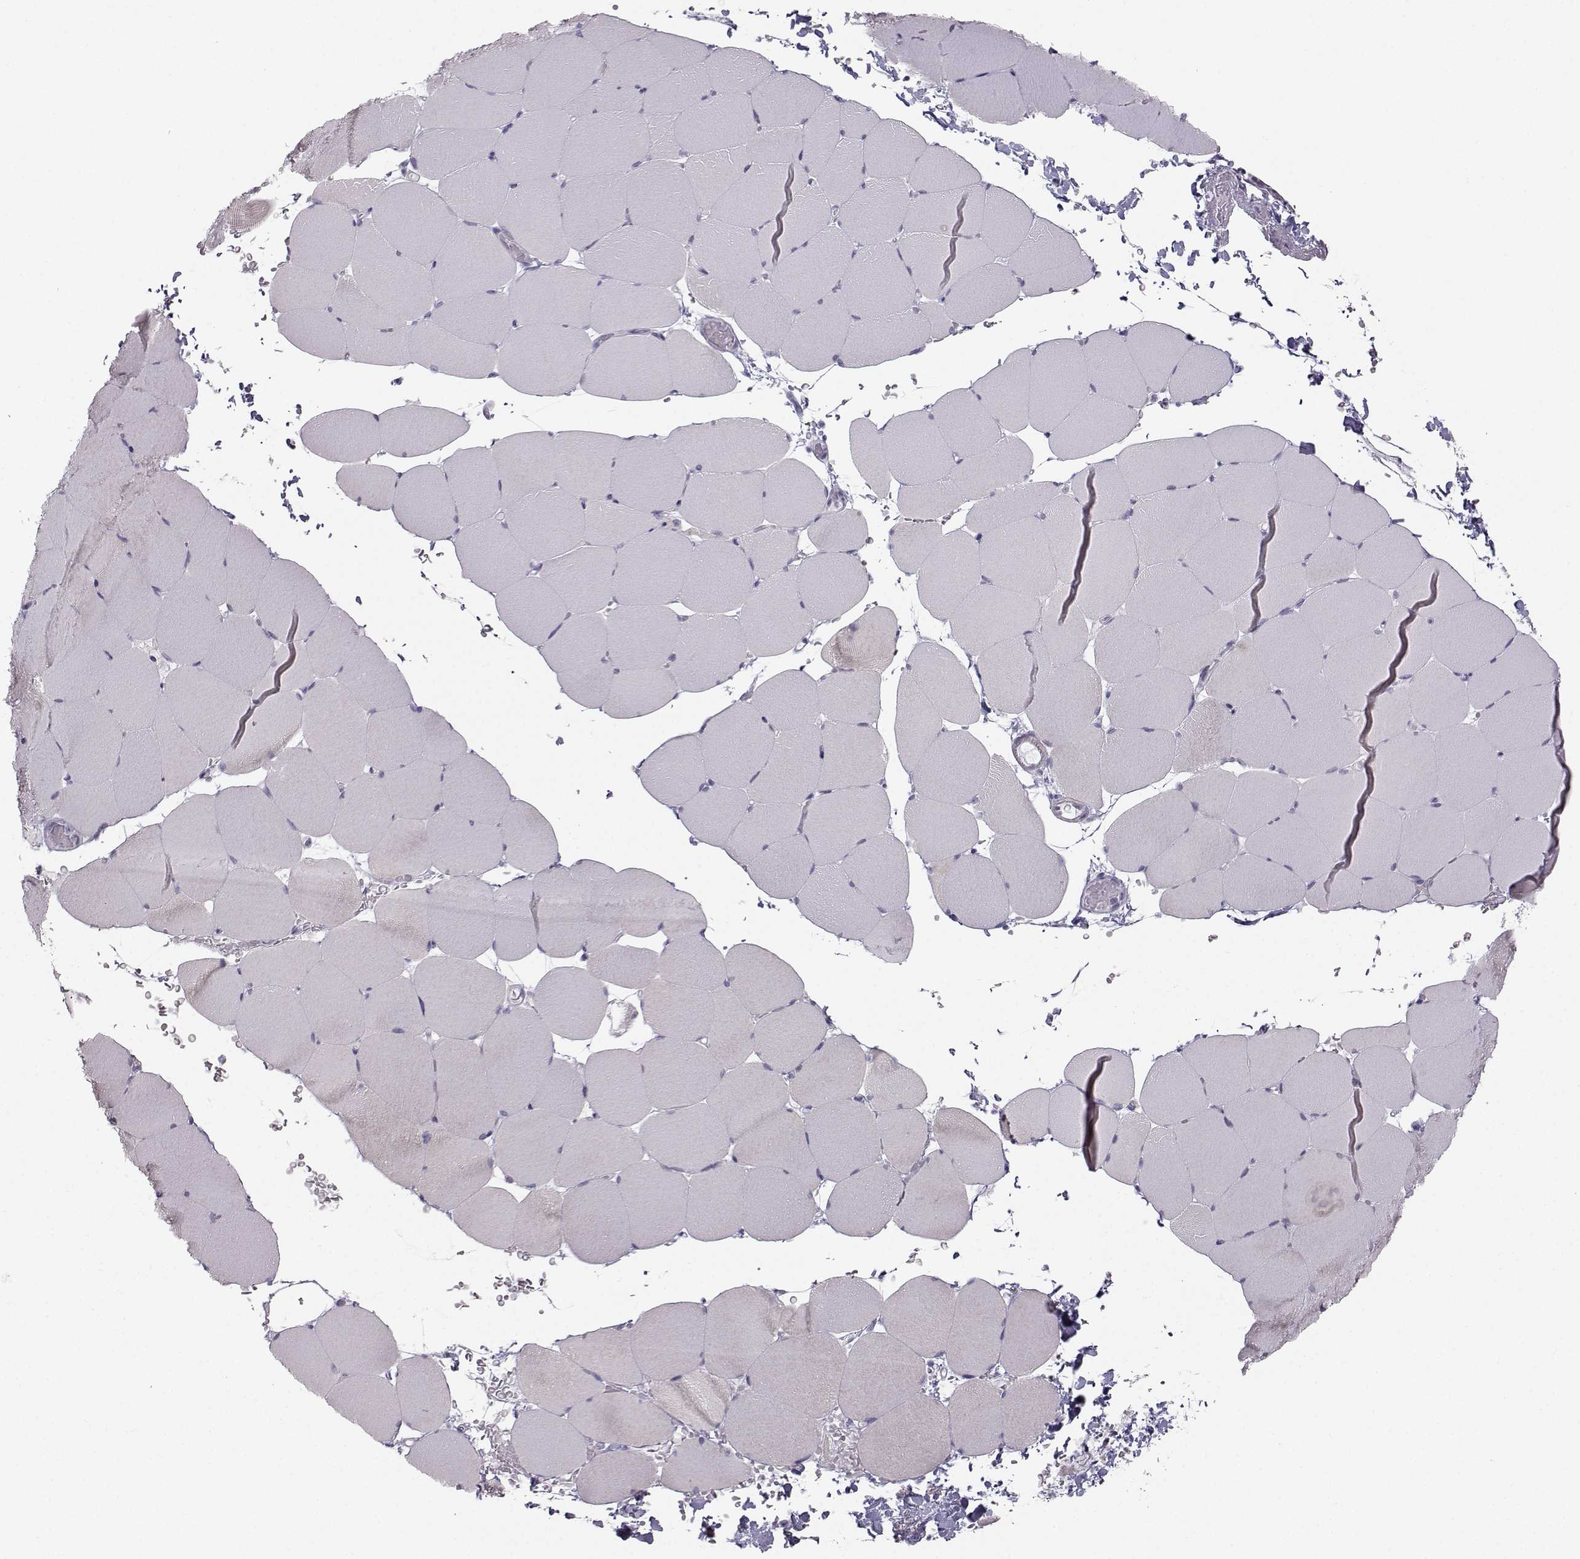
{"staining": {"intensity": "negative", "quantity": "none", "location": "none"}, "tissue": "skeletal muscle", "cell_type": "Myocytes", "image_type": "normal", "snomed": [{"axis": "morphology", "description": "Normal tissue, NOS"}, {"axis": "topography", "description": "Skeletal muscle"}], "caption": "IHC histopathology image of normal skeletal muscle: skeletal muscle stained with DAB displays no significant protein expression in myocytes.", "gene": "CASR", "patient": {"sex": "female", "age": 37}}